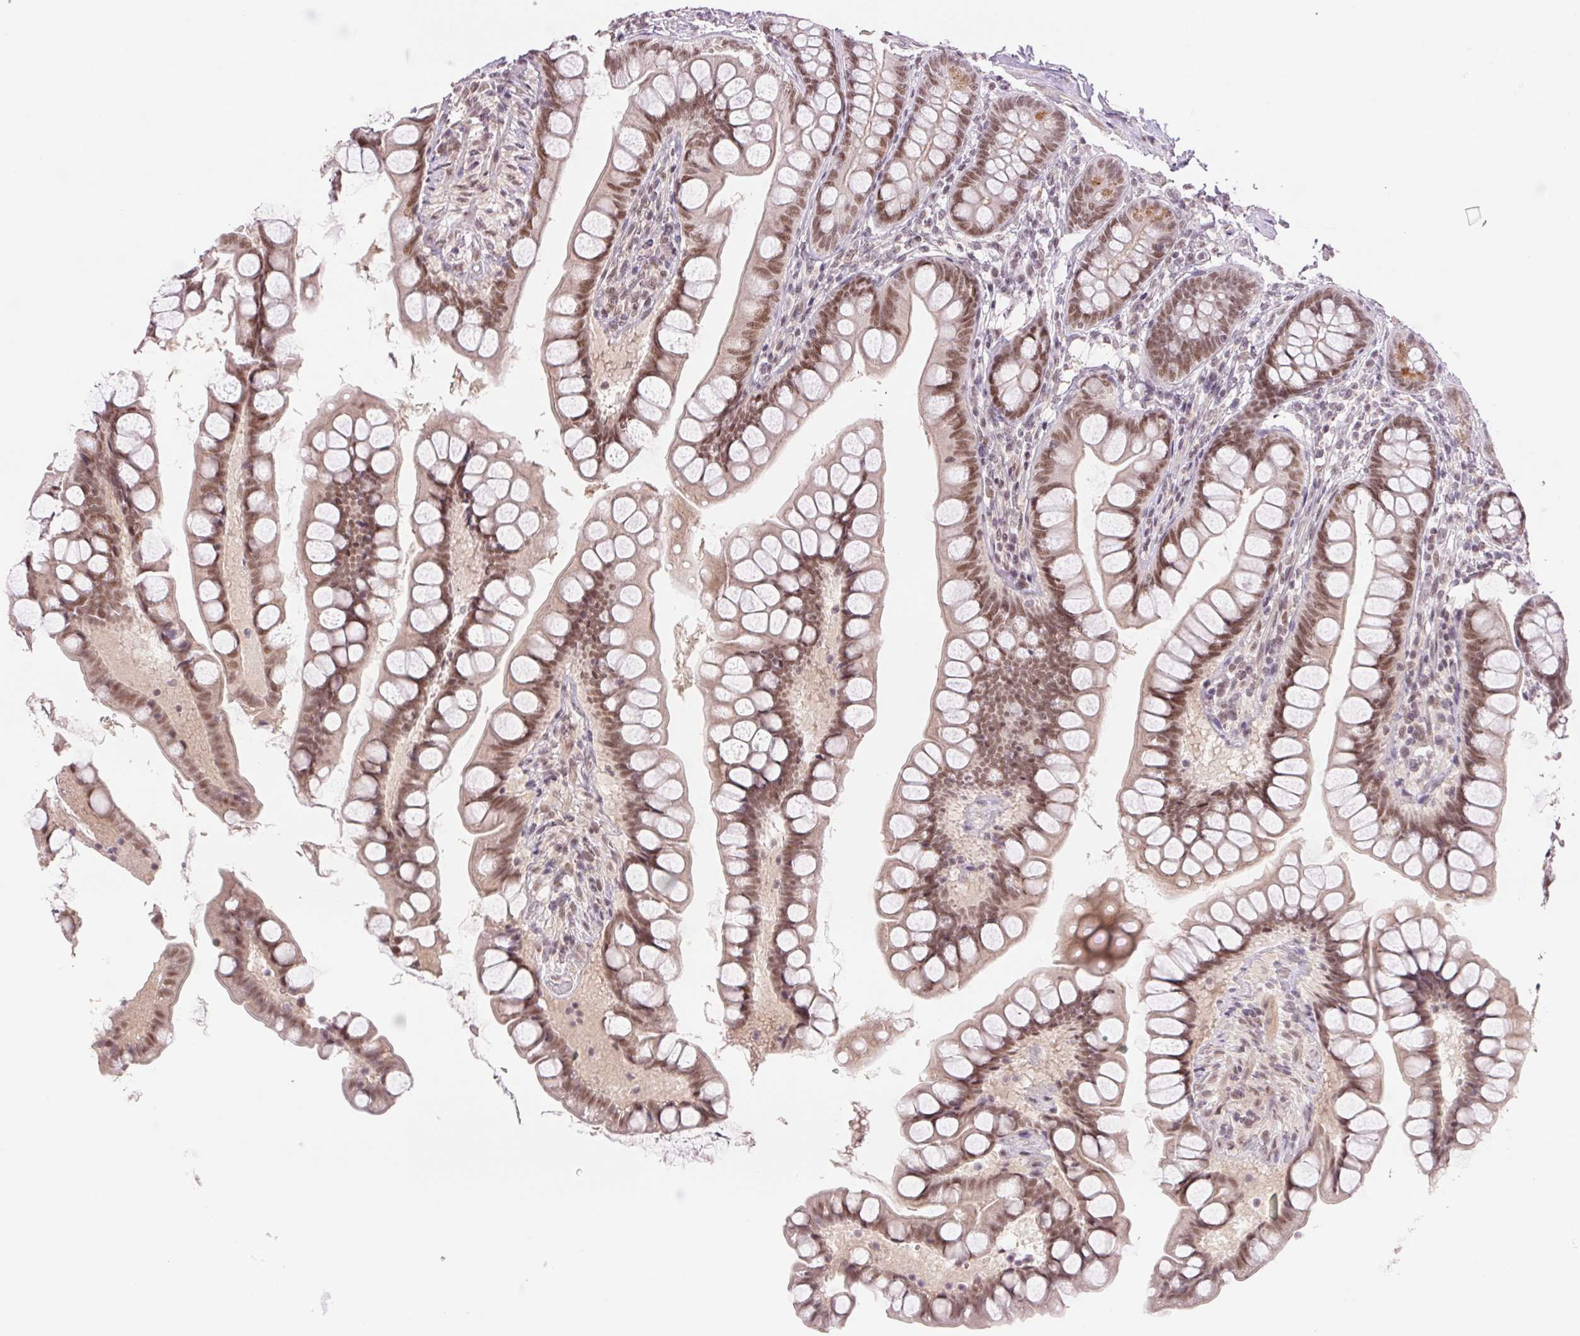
{"staining": {"intensity": "moderate", "quantity": ">75%", "location": "nuclear"}, "tissue": "small intestine", "cell_type": "Glandular cells", "image_type": "normal", "snomed": [{"axis": "morphology", "description": "Normal tissue, NOS"}, {"axis": "topography", "description": "Small intestine"}], "caption": "An immunohistochemistry micrograph of unremarkable tissue is shown. Protein staining in brown highlights moderate nuclear positivity in small intestine within glandular cells.", "gene": "PRPF18", "patient": {"sex": "male", "age": 70}}